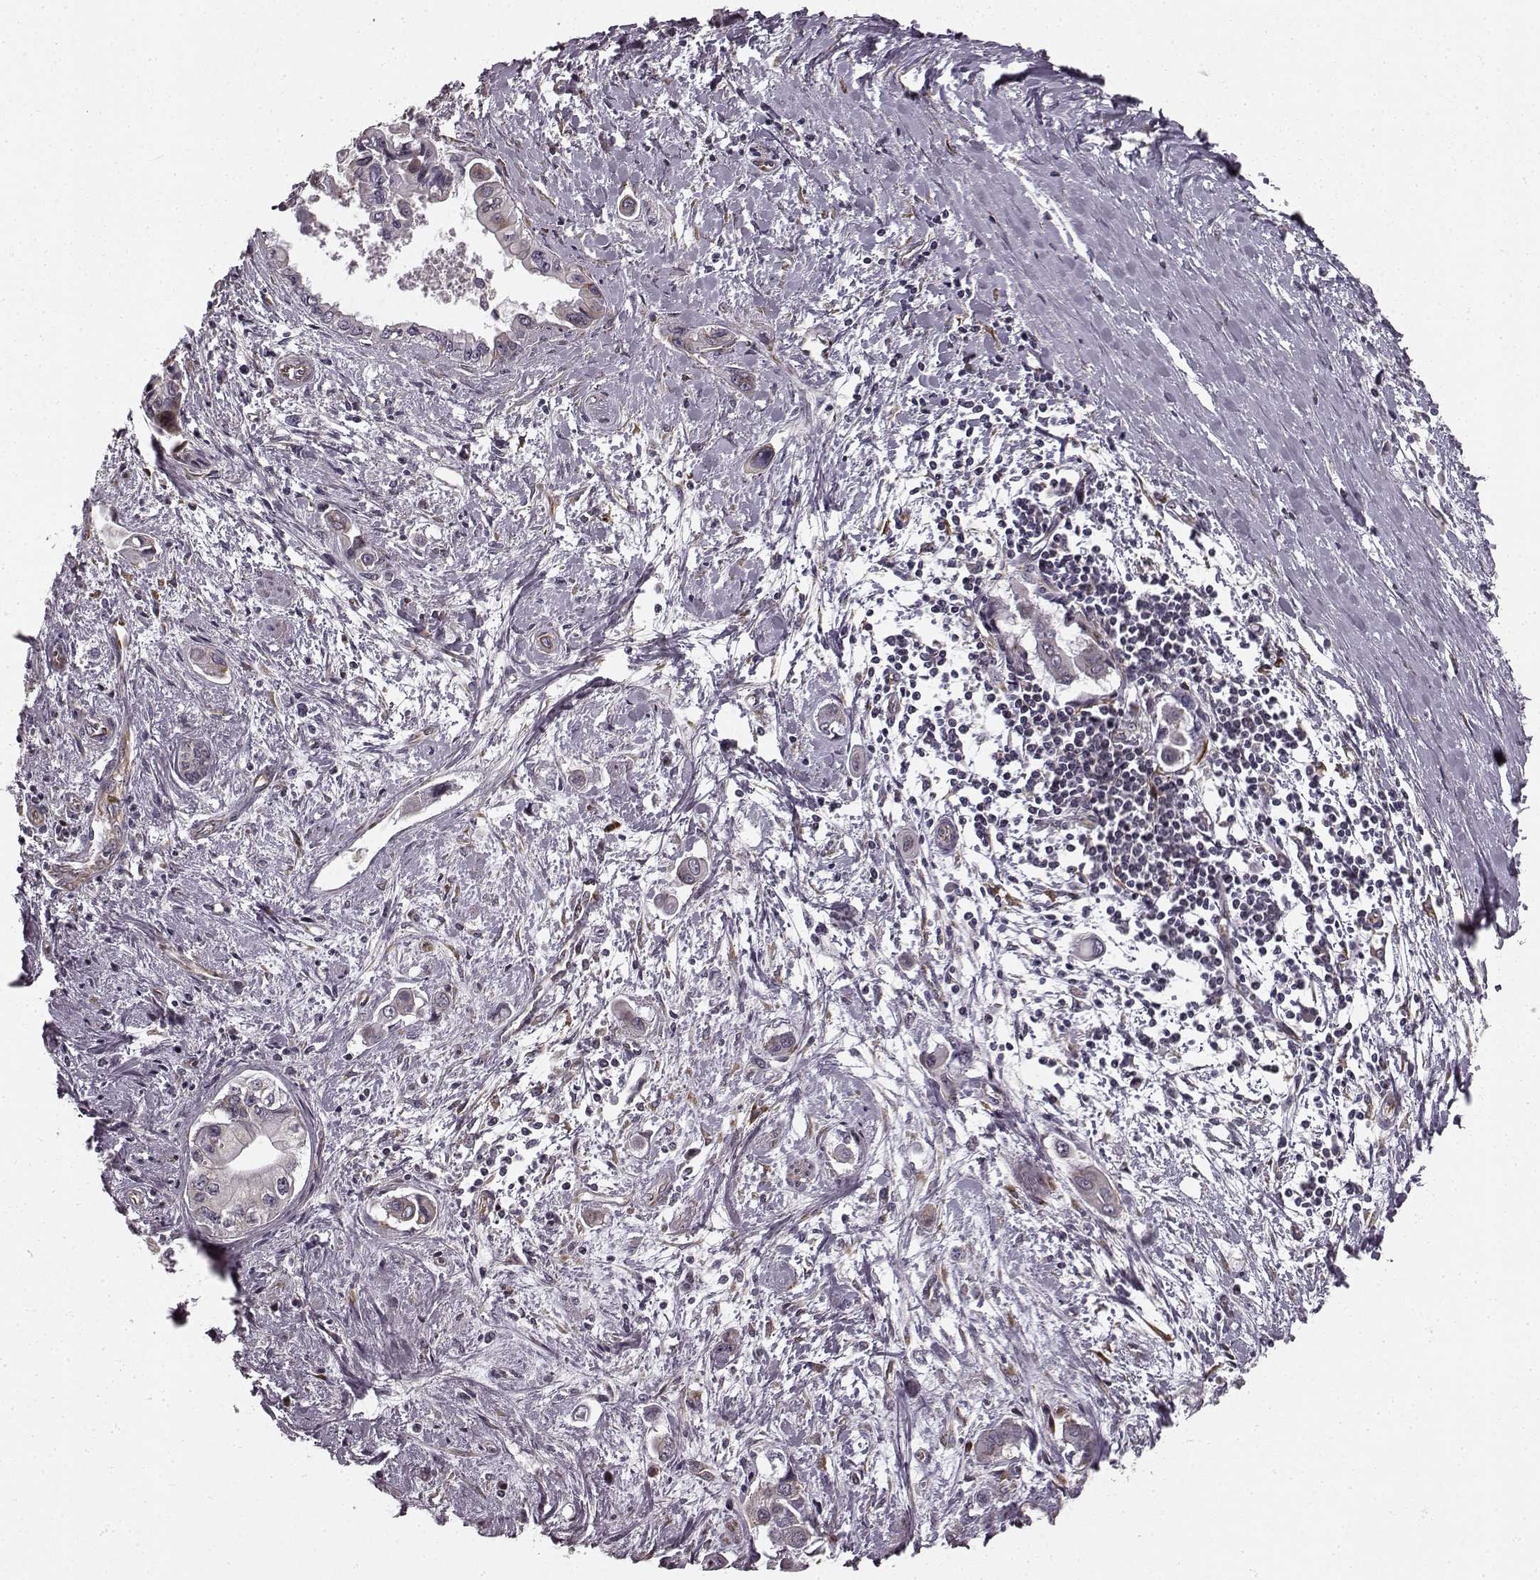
{"staining": {"intensity": "negative", "quantity": "none", "location": "none"}, "tissue": "pancreatic cancer", "cell_type": "Tumor cells", "image_type": "cancer", "snomed": [{"axis": "morphology", "description": "Adenocarcinoma, NOS"}, {"axis": "topography", "description": "Pancreas"}], "caption": "Photomicrograph shows no protein staining in tumor cells of pancreatic cancer tissue.", "gene": "TMEM14A", "patient": {"sex": "male", "age": 60}}